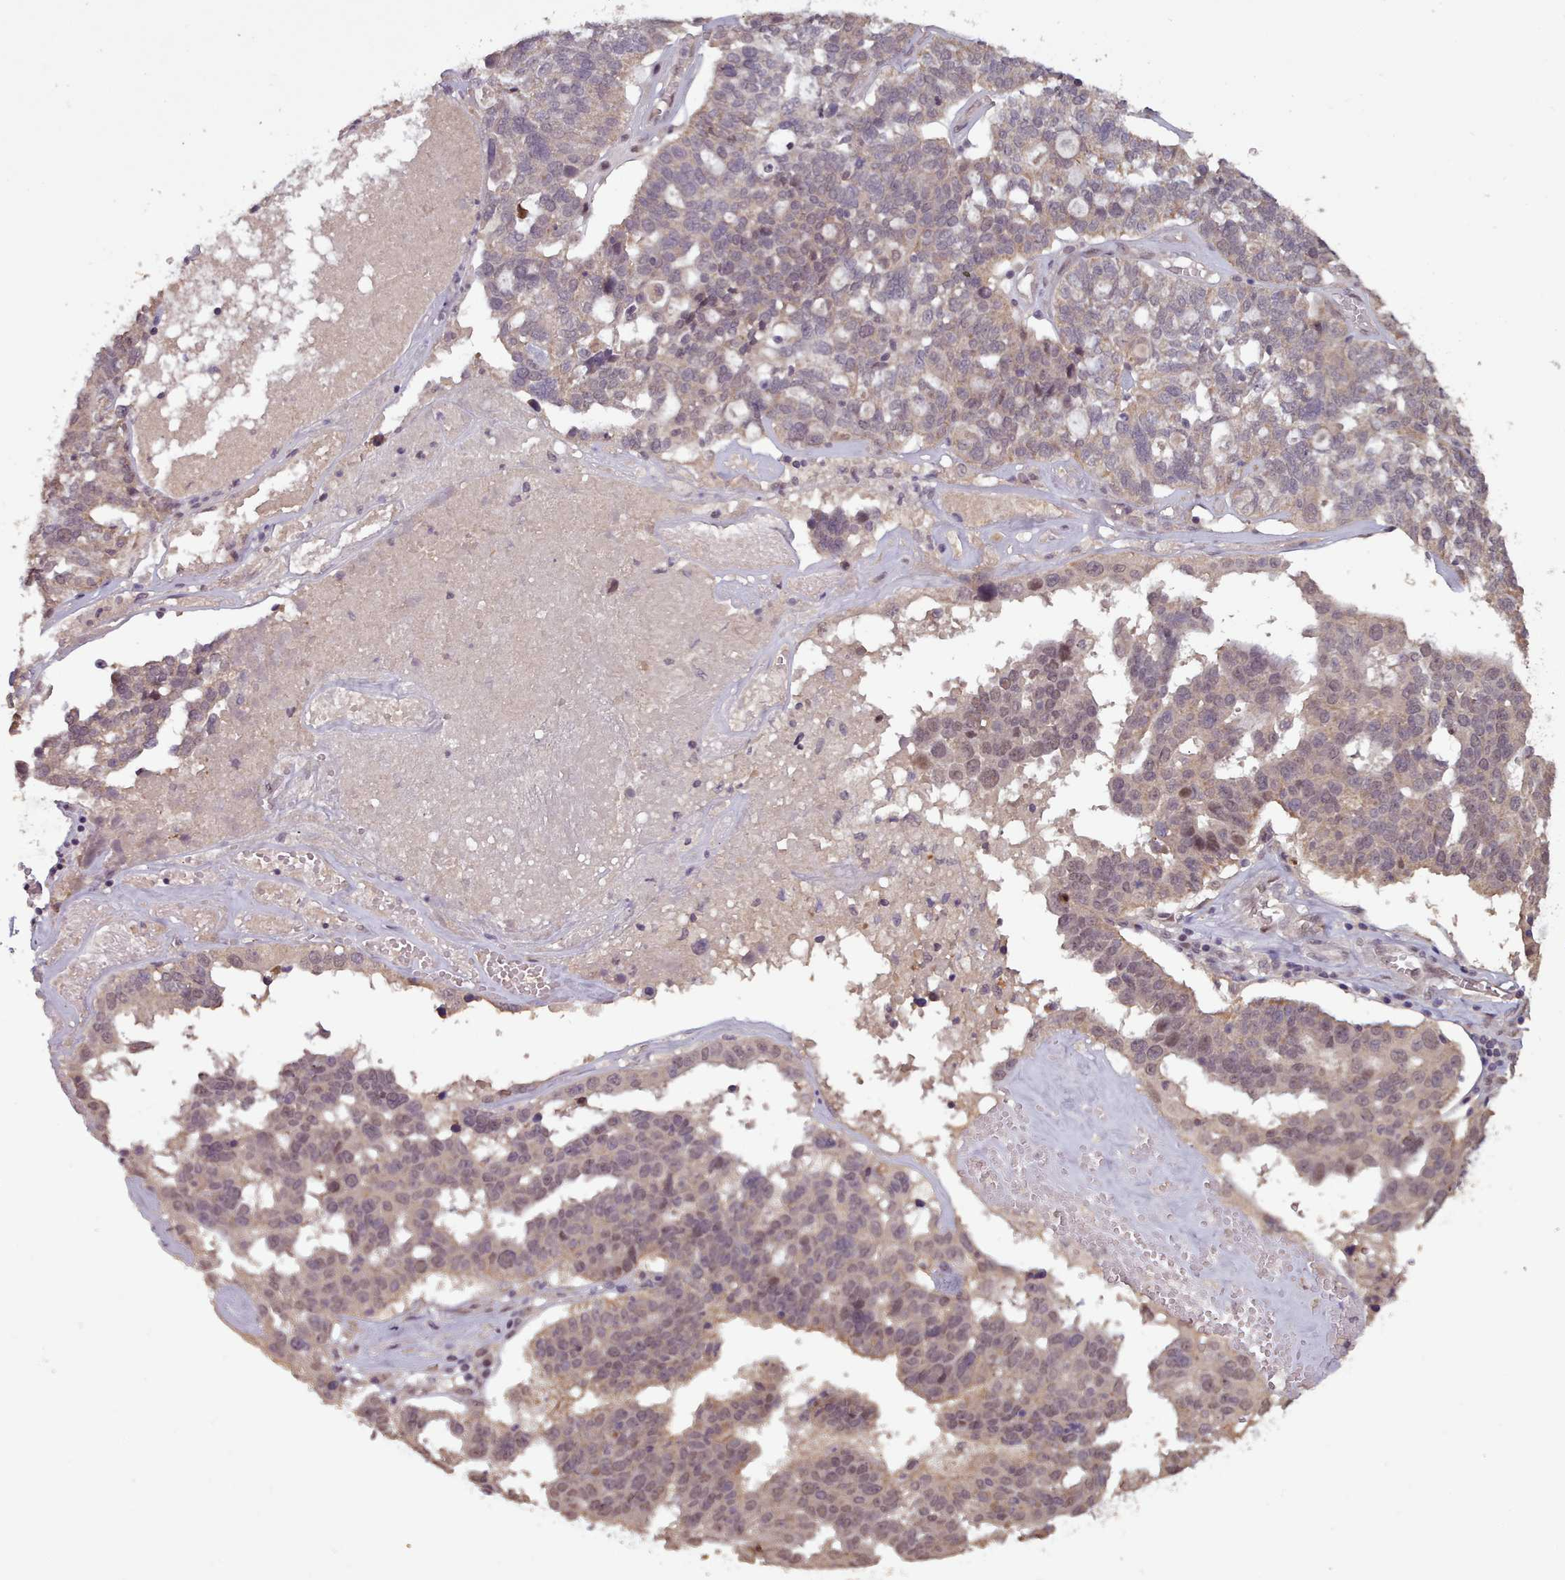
{"staining": {"intensity": "moderate", "quantity": "25%-75%", "location": "cytoplasmic/membranous,nuclear"}, "tissue": "ovarian cancer", "cell_type": "Tumor cells", "image_type": "cancer", "snomed": [{"axis": "morphology", "description": "Cystadenocarcinoma, serous, NOS"}, {"axis": "topography", "description": "Ovary"}], "caption": "Human ovarian cancer (serous cystadenocarcinoma) stained with a brown dye displays moderate cytoplasmic/membranous and nuclear positive expression in about 25%-75% of tumor cells.", "gene": "CDC6", "patient": {"sex": "female", "age": 59}}